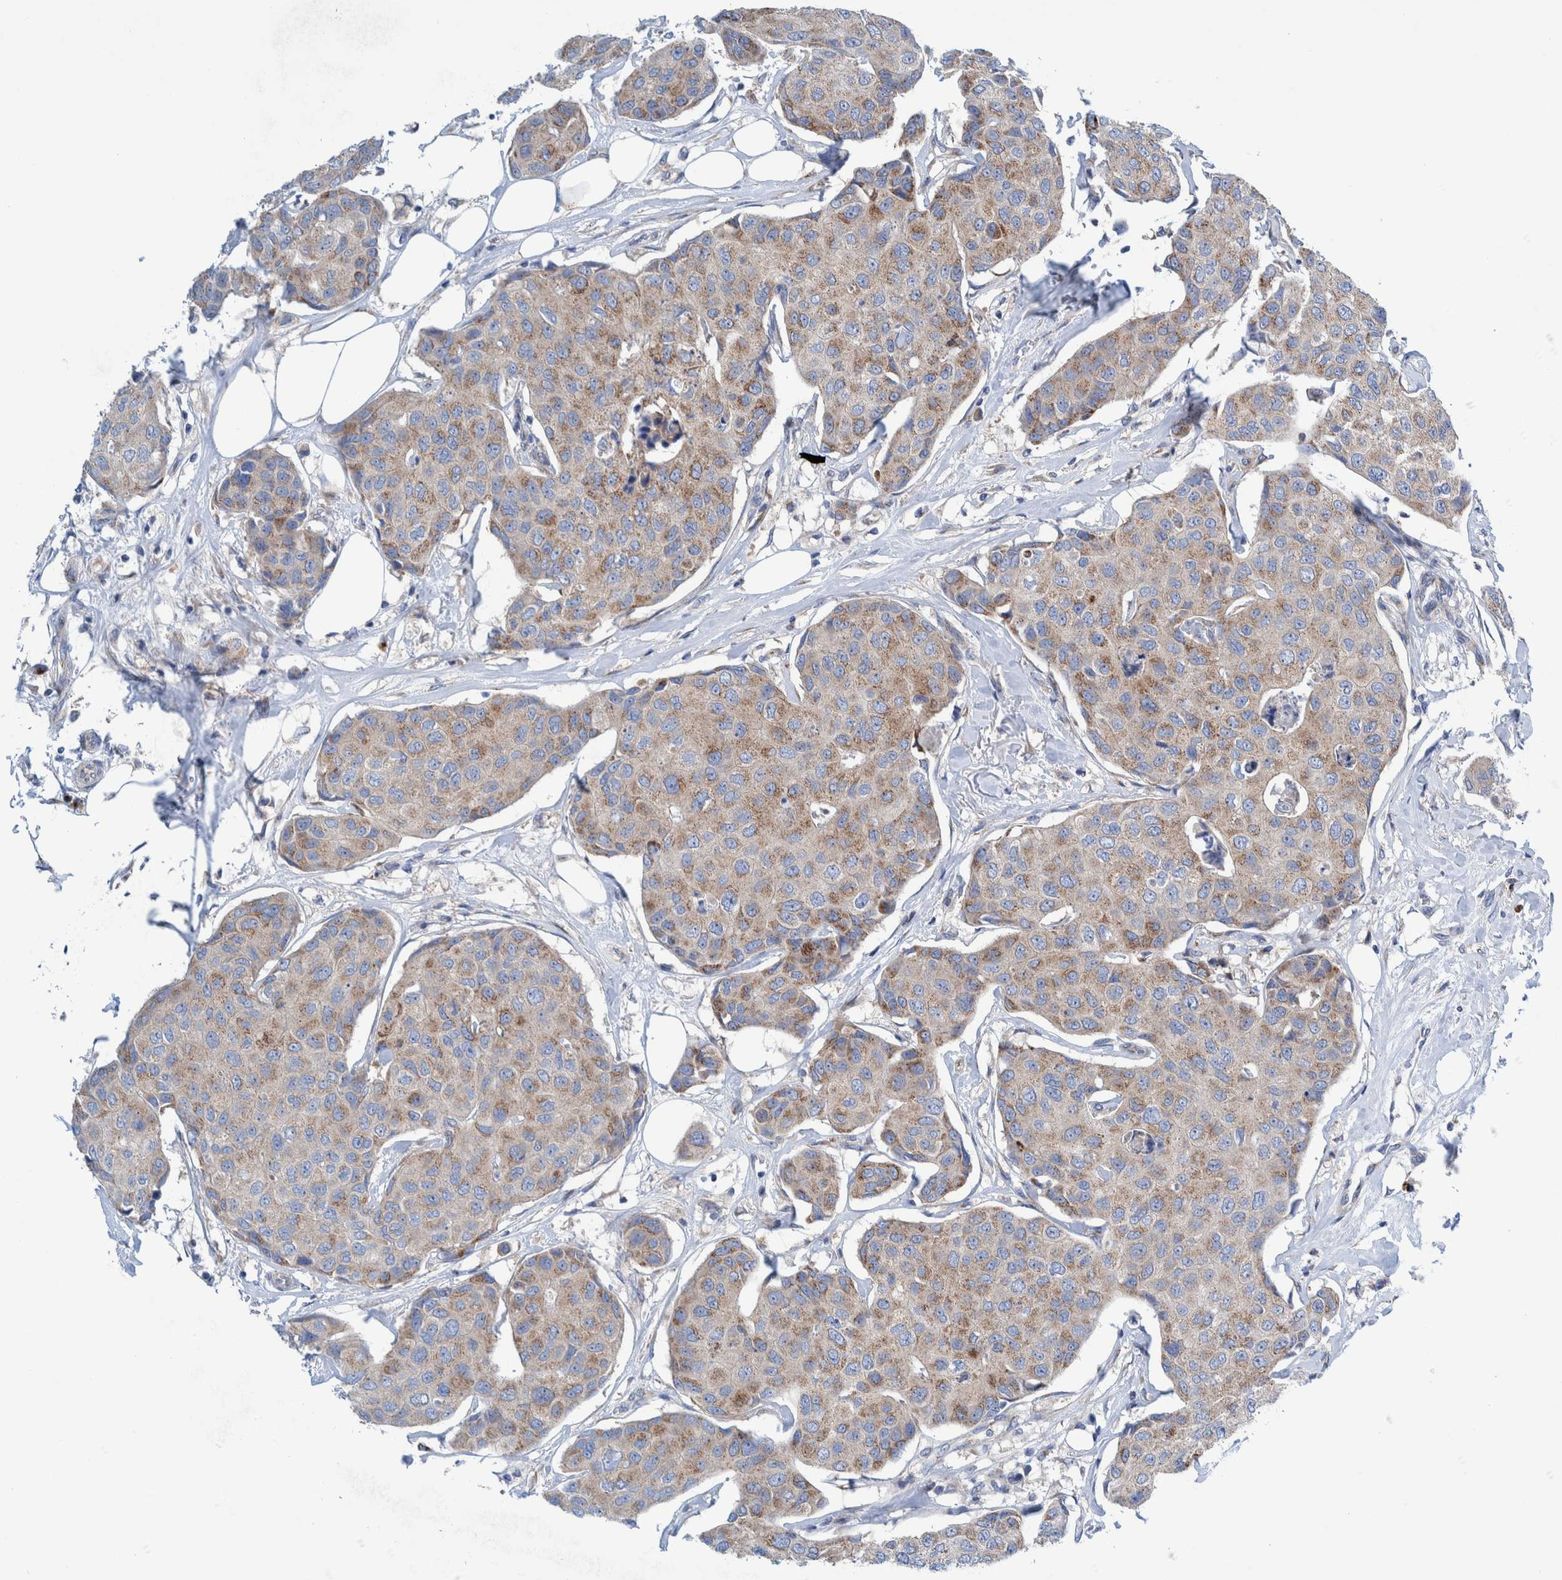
{"staining": {"intensity": "weak", "quantity": ">75%", "location": "cytoplasmic/membranous"}, "tissue": "breast cancer", "cell_type": "Tumor cells", "image_type": "cancer", "snomed": [{"axis": "morphology", "description": "Duct carcinoma"}, {"axis": "topography", "description": "Breast"}], "caption": "Breast cancer stained with a brown dye displays weak cytoplasmic/membranous positive positivity in approximately >75% of tumor cells.", "gene": "TRIM58", "patient": {"sex": "female", "age": 80}}